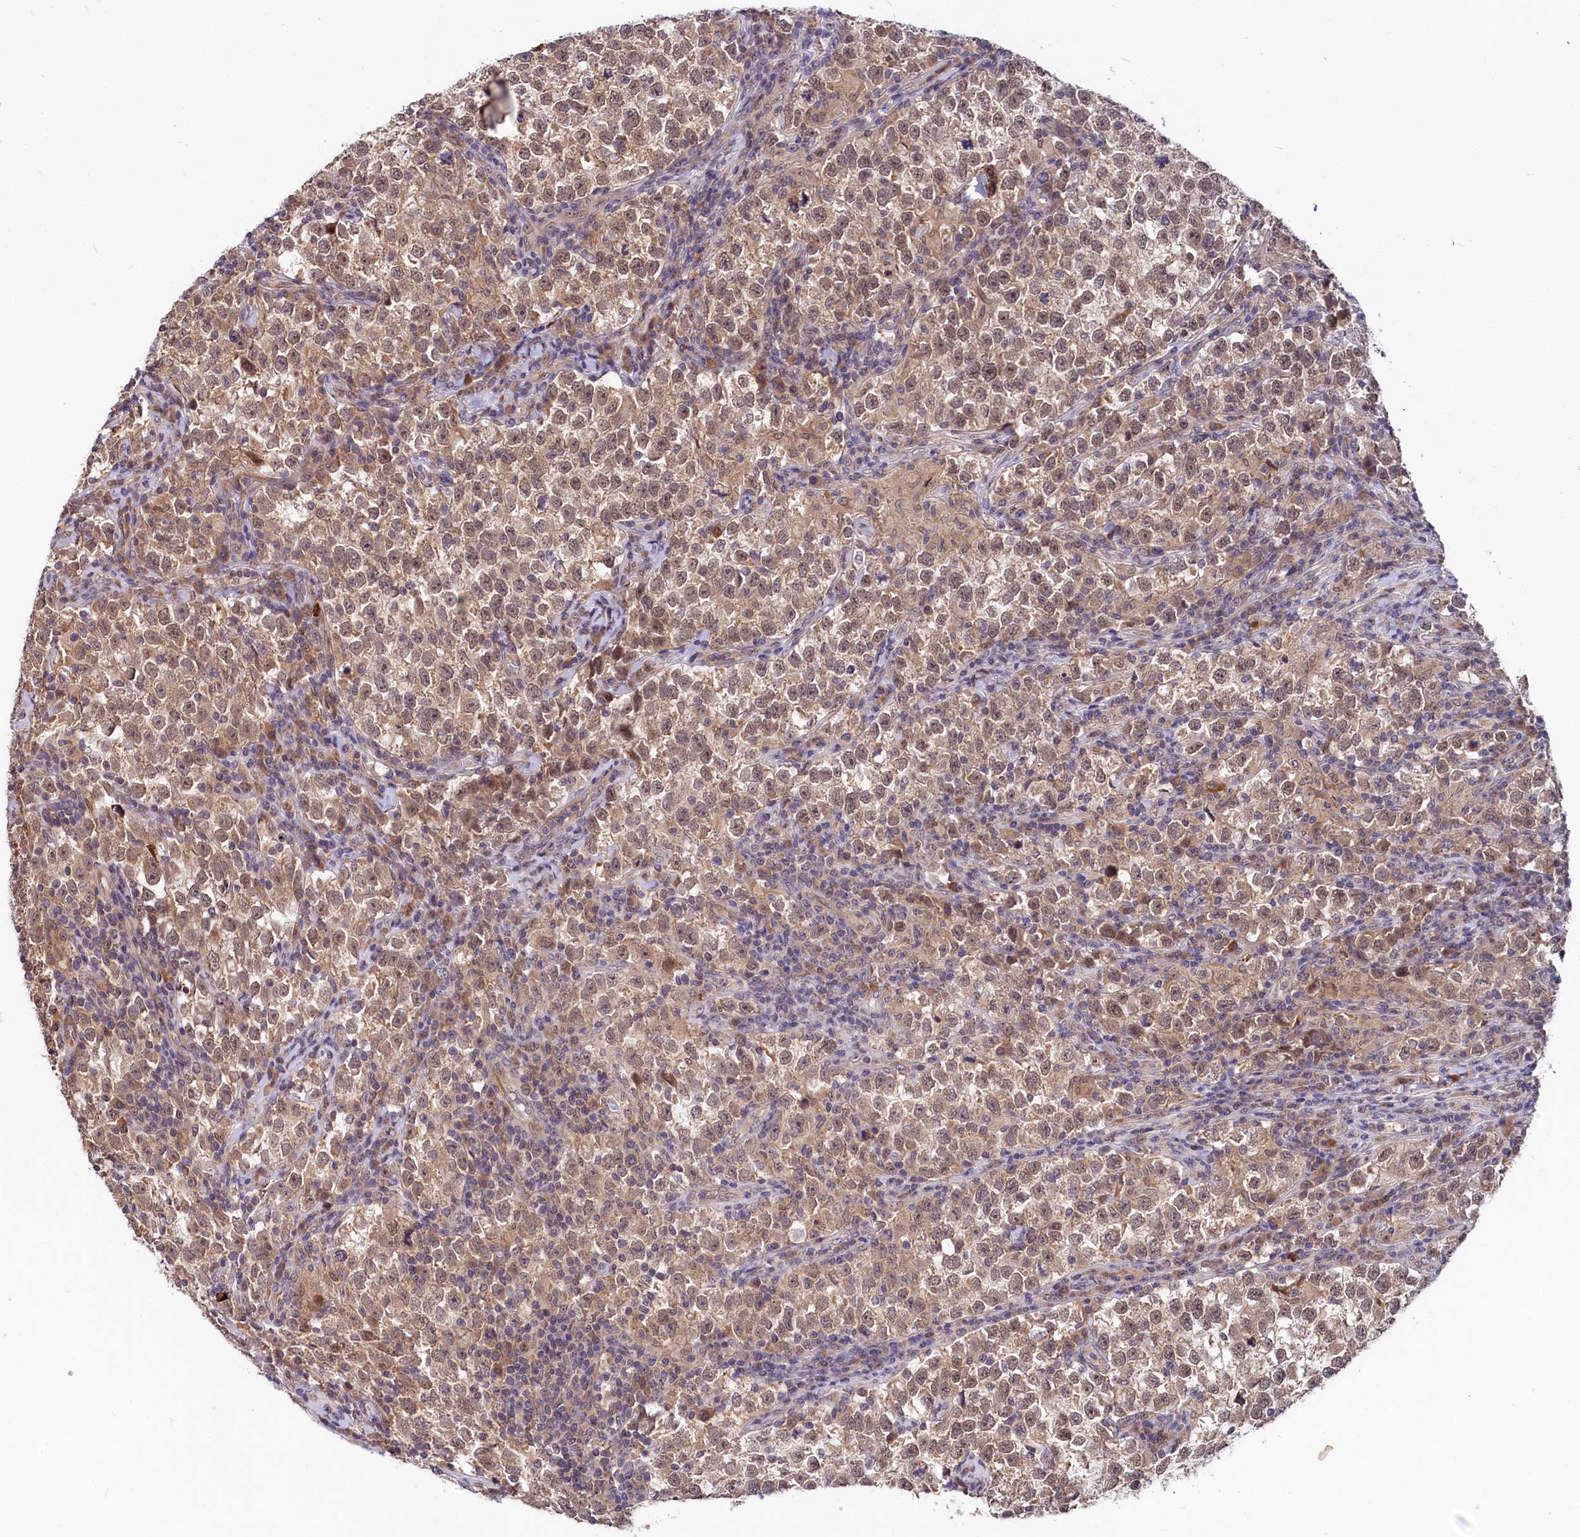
{"staining": {"intensity": "moderate", "quantity": ">75%", "location": "cytoplasmic/membranous,nuclear"}, "tissue": "testis cancer", "cell_type": "Tumor cells", "image_type": "cancer", "snomed": [{"axis": "morphology", "description": "Normal tissue, NOS"}, {"axis": "morphology", "description": "Seminoma, NOS"}, {"axis": "topography", "description": "Testis"}], "caption": "Protein staining demonstrates moderate cytoplasmic/membranous and nuclear staining in about >75% of tumor cells in testis cancer (seminoma).", "gene": "UBE3A", "patient": {"sex": "male", "age": 43}}